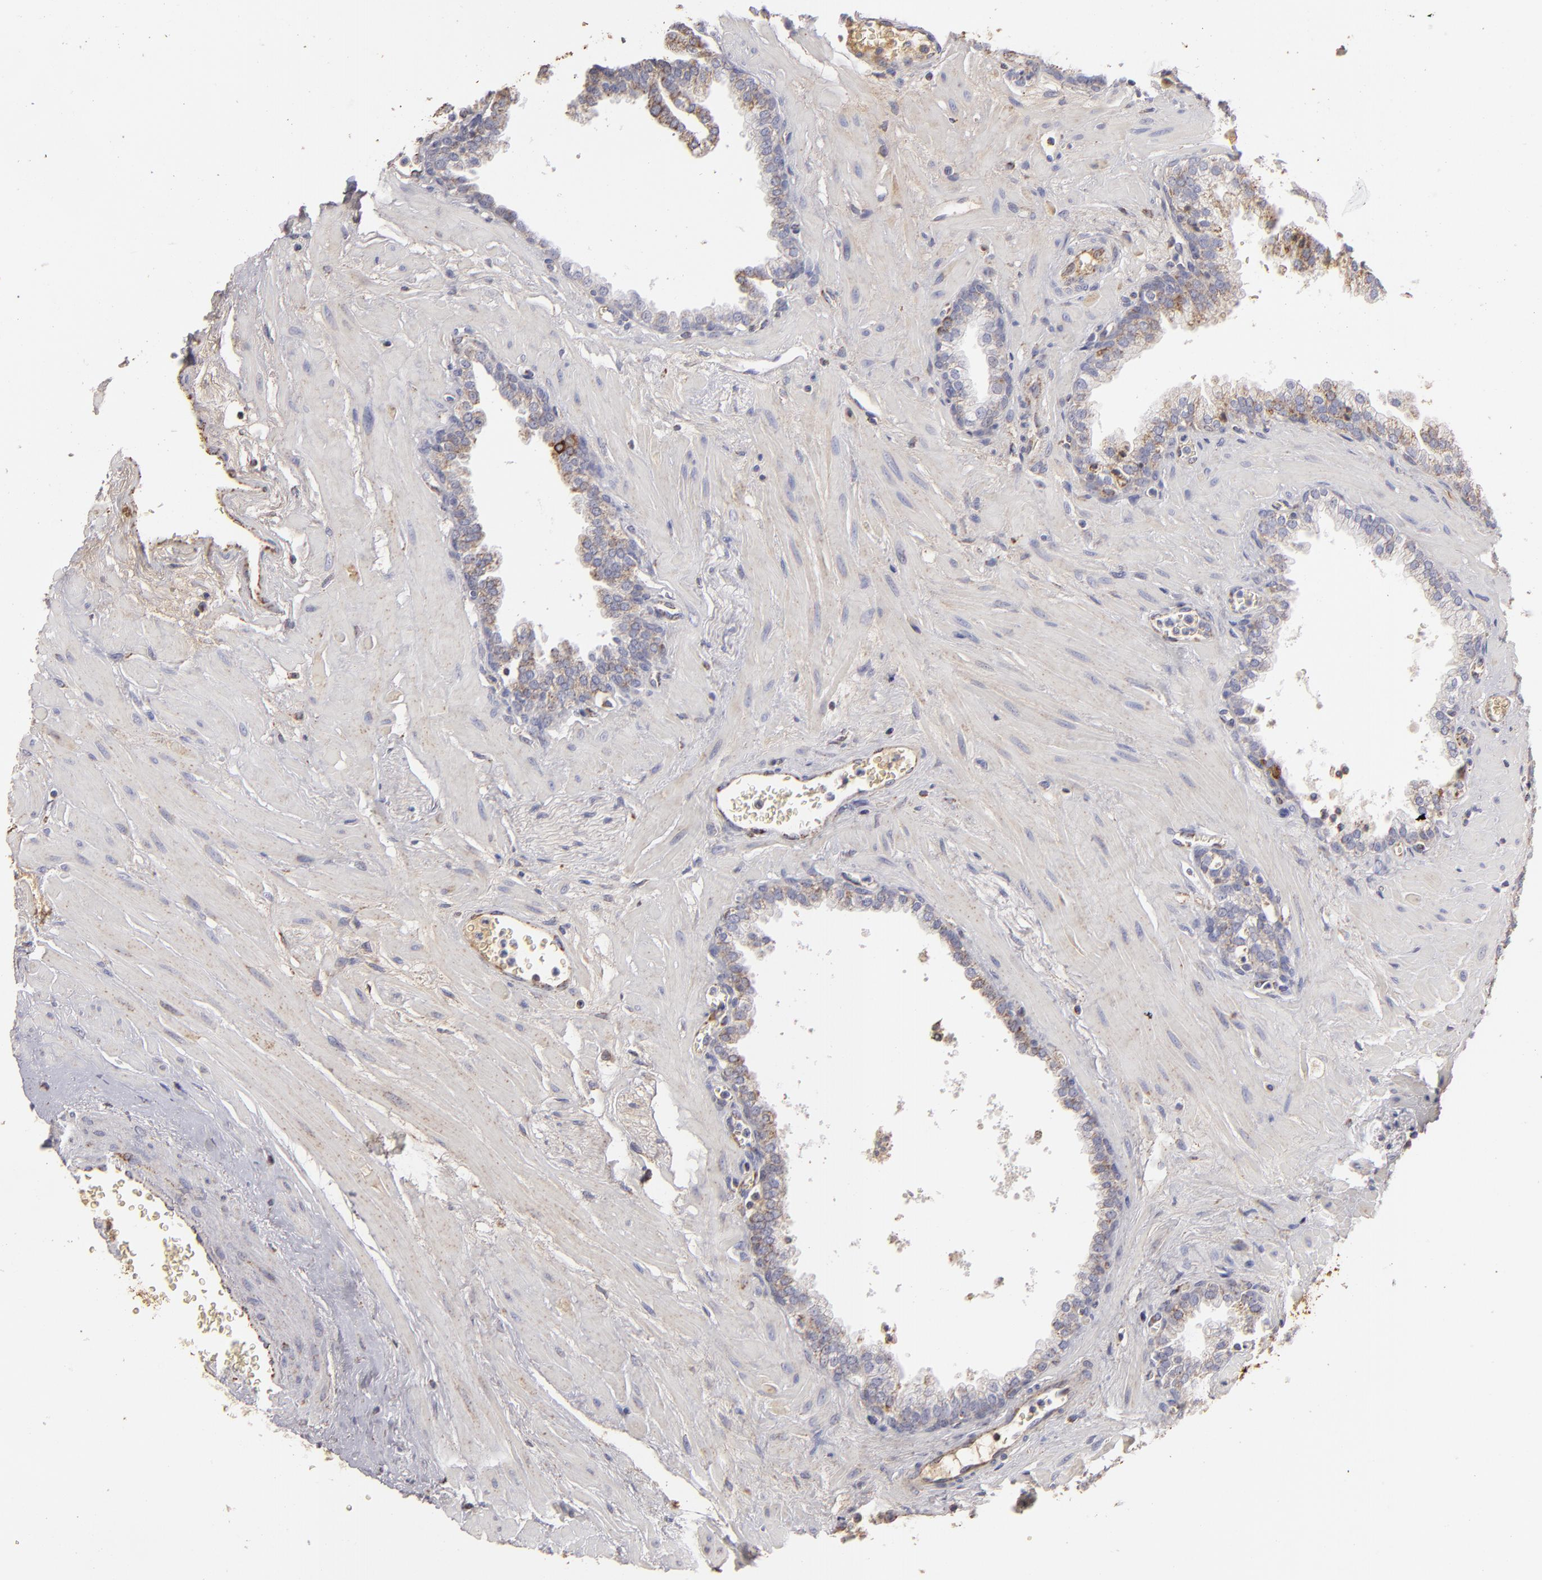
{"staining": {"intensity": "strong", "quantity": ">75%", "location": "cytoplasmic/membranous"}, "tissue": "prostate", "cell_type": "Glandular cells", "image_type": "normal", "snomed": [{"axis": "morphology", "description": "Normal tissue, NOS"}, {"axis": "topography", "description": "Prostate"}], "caption": "Protein staining exhibits strong cytoplasmic/membranous positivity in about >75% of glandular cells in unremarkable prostate.", "gene": "CFB", "patient": {"sex": "male", "age": 60}}